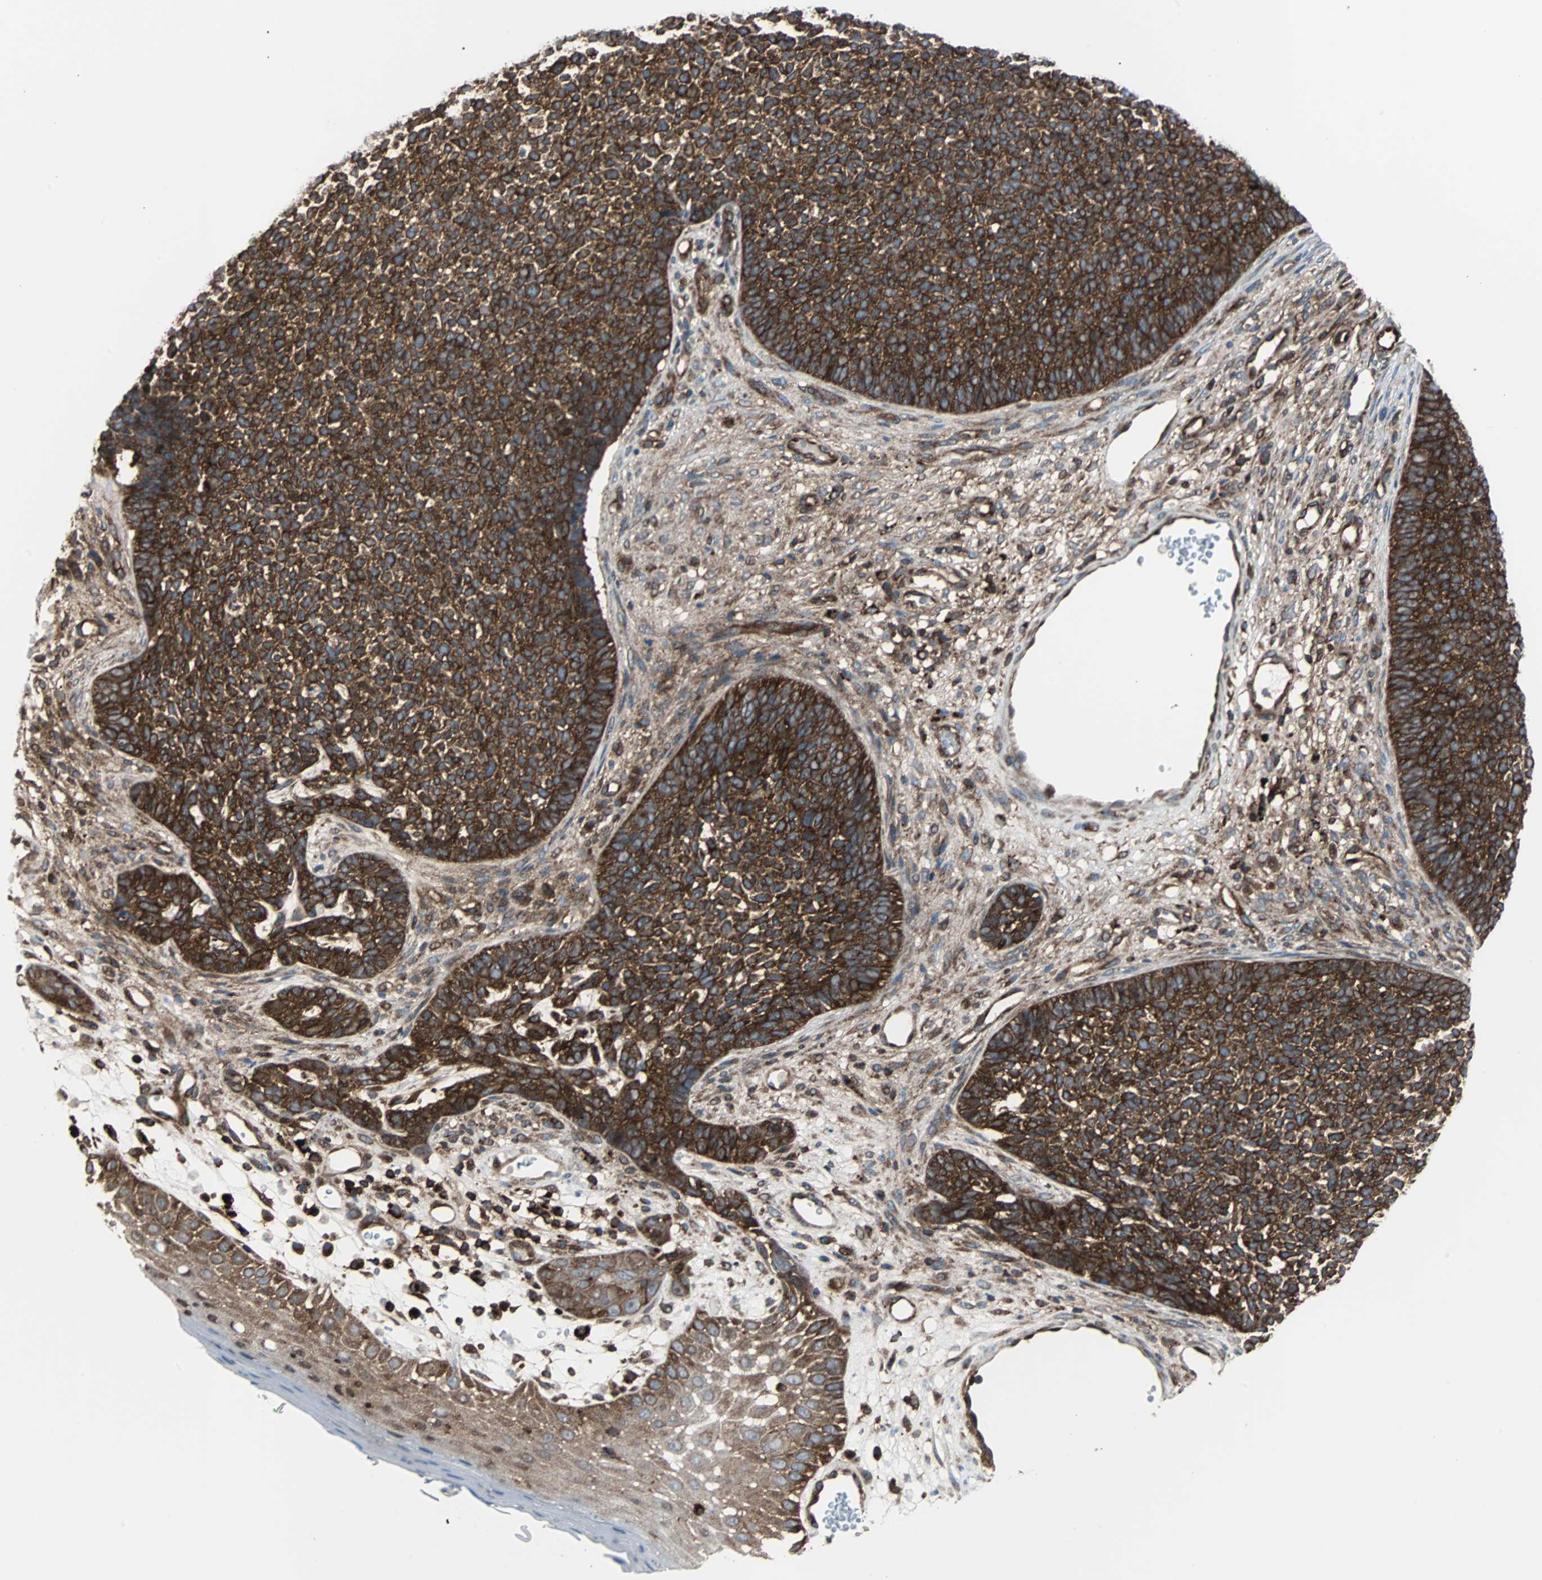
{"staining": {"intensity": "strong", "quantity": ">75%", "location": "cytoplasmic/membranous"}, "tissue": "skin cancer", "cell_type": "Tumor cells", "image_type": "cancer", "snomed": [{"axis": "morphology", "description": "Basal cell carcinoma"}, {"axis": "topography", "description": "Skin"}], "caption": "Immunohistochemistry histopathology image of skin cancer stained for a protein (brown), which demonstrates high levels of strong cytoplasmic/membranous staining in about >75% of tumor cells.", "gene": "RELA", "patient": {"sex": "female", "age": 84}}